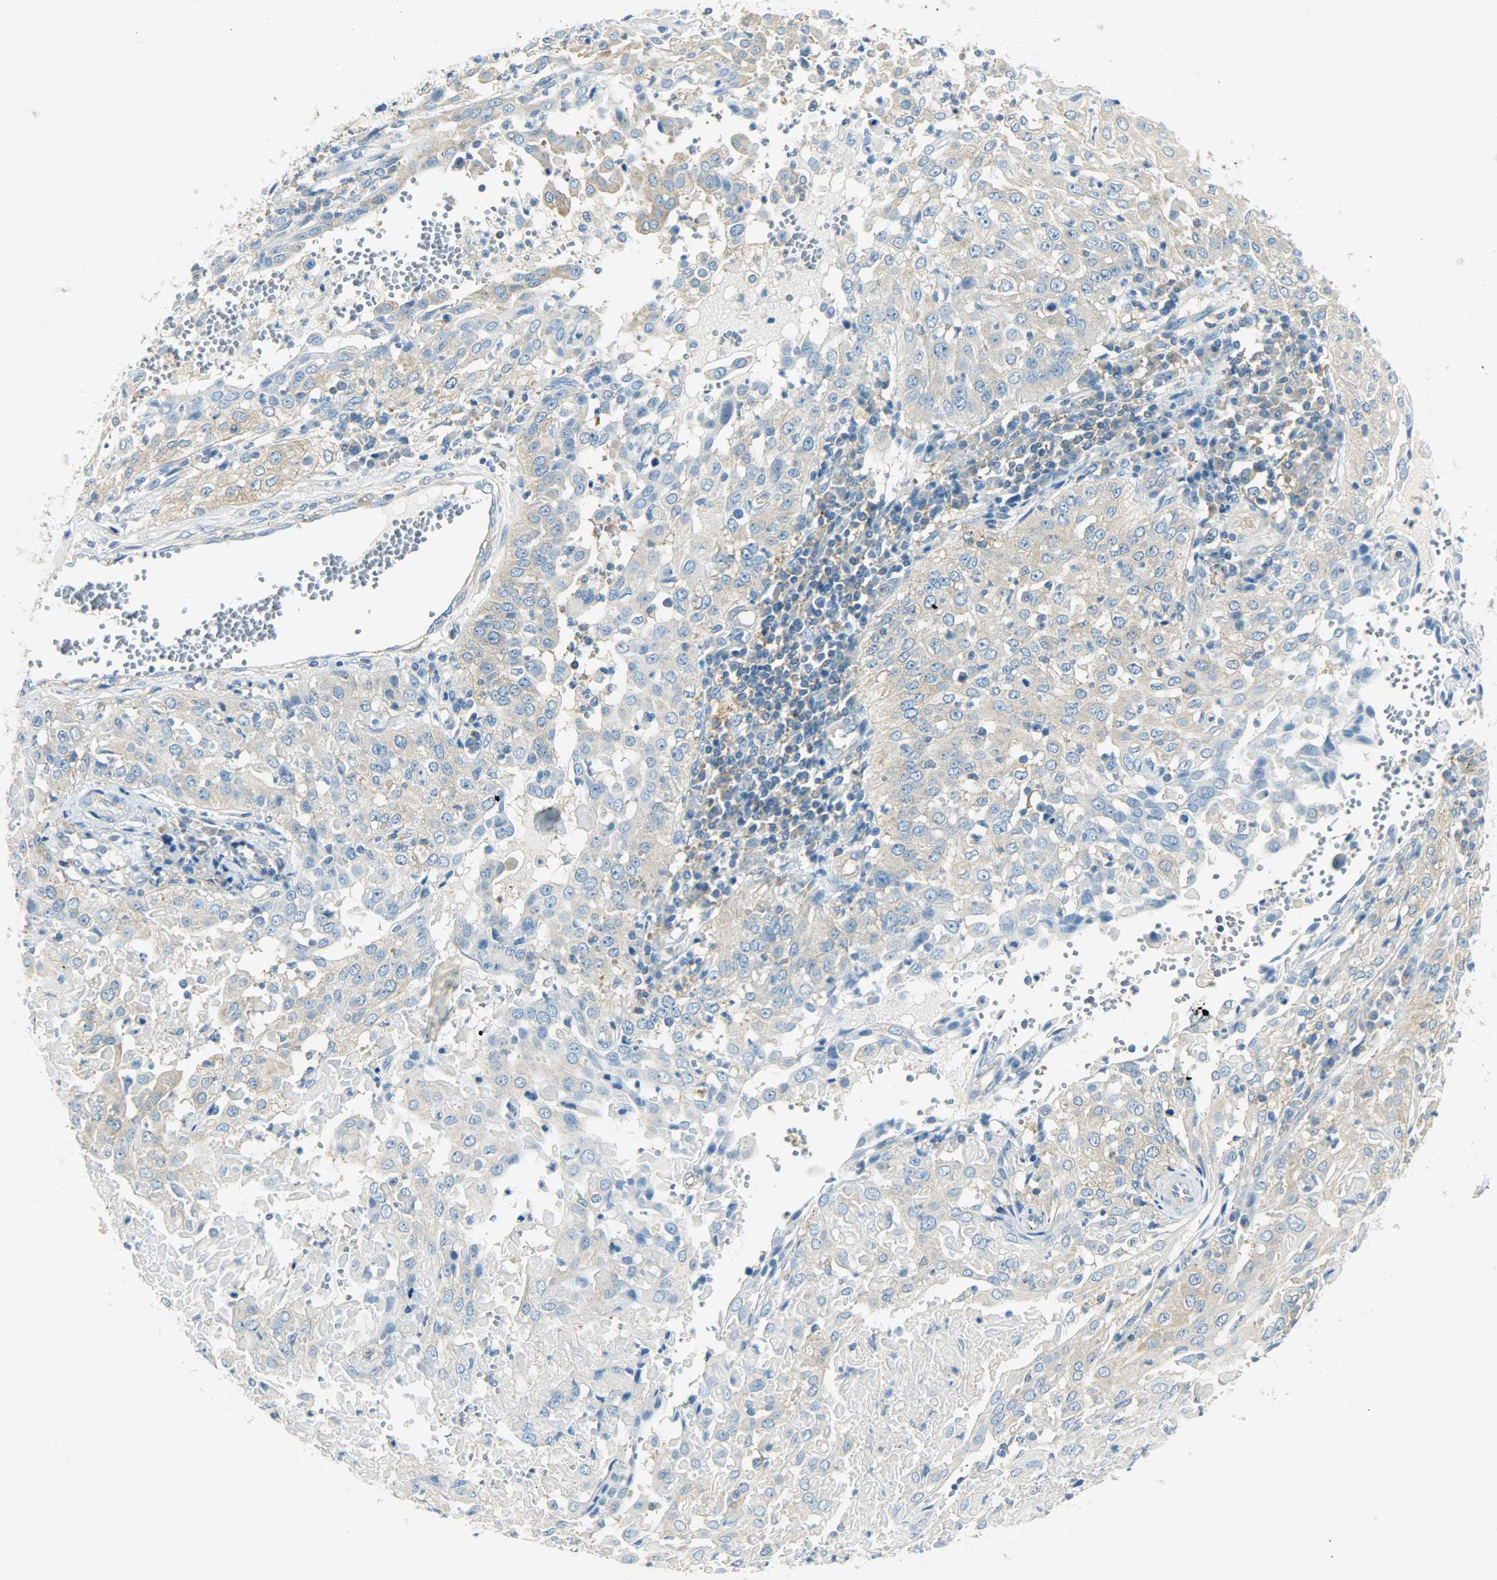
{"staining": {"intensity": "weak", "quantity": "25%-75%", "location": "cytoplasmic/membranous"}, "tissue": "cervical cancer", "cell_type": "Tumor cells", "image_type": "cancer", "snomed": [{"axis": "morphology", "description": "Squamous cell carcinoma, NOS"}, {"axis": "topography", "description": "Cervix"}], "caption": "Tumor cells reveal low levels of weak cytoplasmic/membranous positivity in approximately 25%-75% of cells in human cervical cancer (squamous cell carcinoma).", "gene": "TSC22D2", "patient": {"sex": "female", "age": 39}}